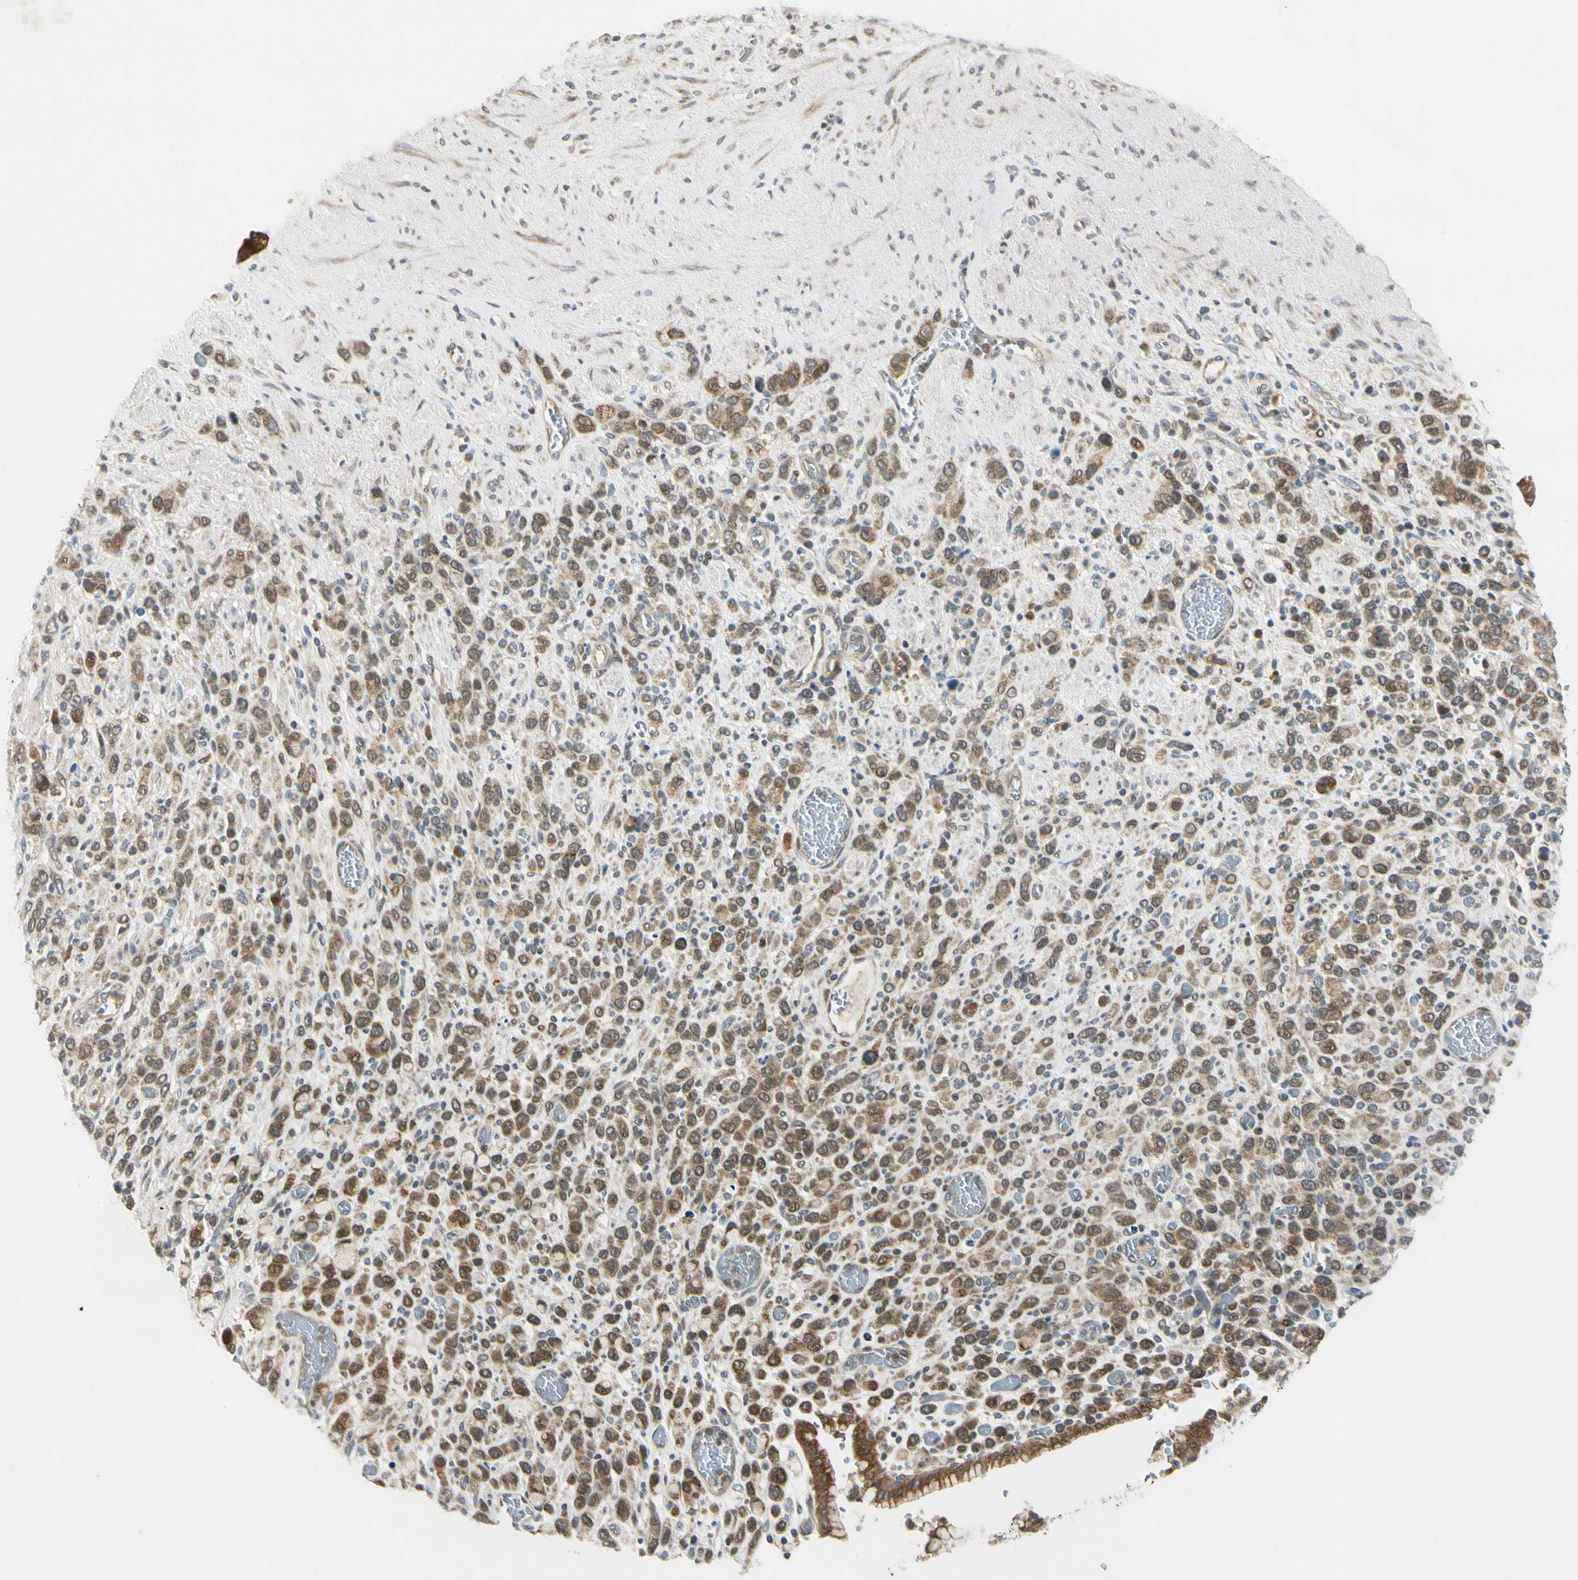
{"staining": {"intensity": "moderate", "quantity": ">75%", "location": "cytoplasmic/membranous"}, "tissue": "stomach cancer", "cell_type": "Tumor cells", "image_type": "cancer", "snomed": [{"axis": "morphology", "description": "Normal tissue, NOS"}, {"axis": "morphology", "description": "Adenocarcinoma, NOS"}, {"axis": "morphology", "description": "Adenocarcinoma, High grade"}, {"axis": "topography", "description": "Stomach, upper"}, {"axis": "topography", "description": "Stomach"}], "caption": "This is a photomicrograph of immunohistochemistry staining of stomach high-grade adenocarcinoma, which shows moderate staining in the cytoplasmic/membranous of tumor cells.", "gene": "RPS6KB2", "patient": {"sex": "female", "age": 65}}